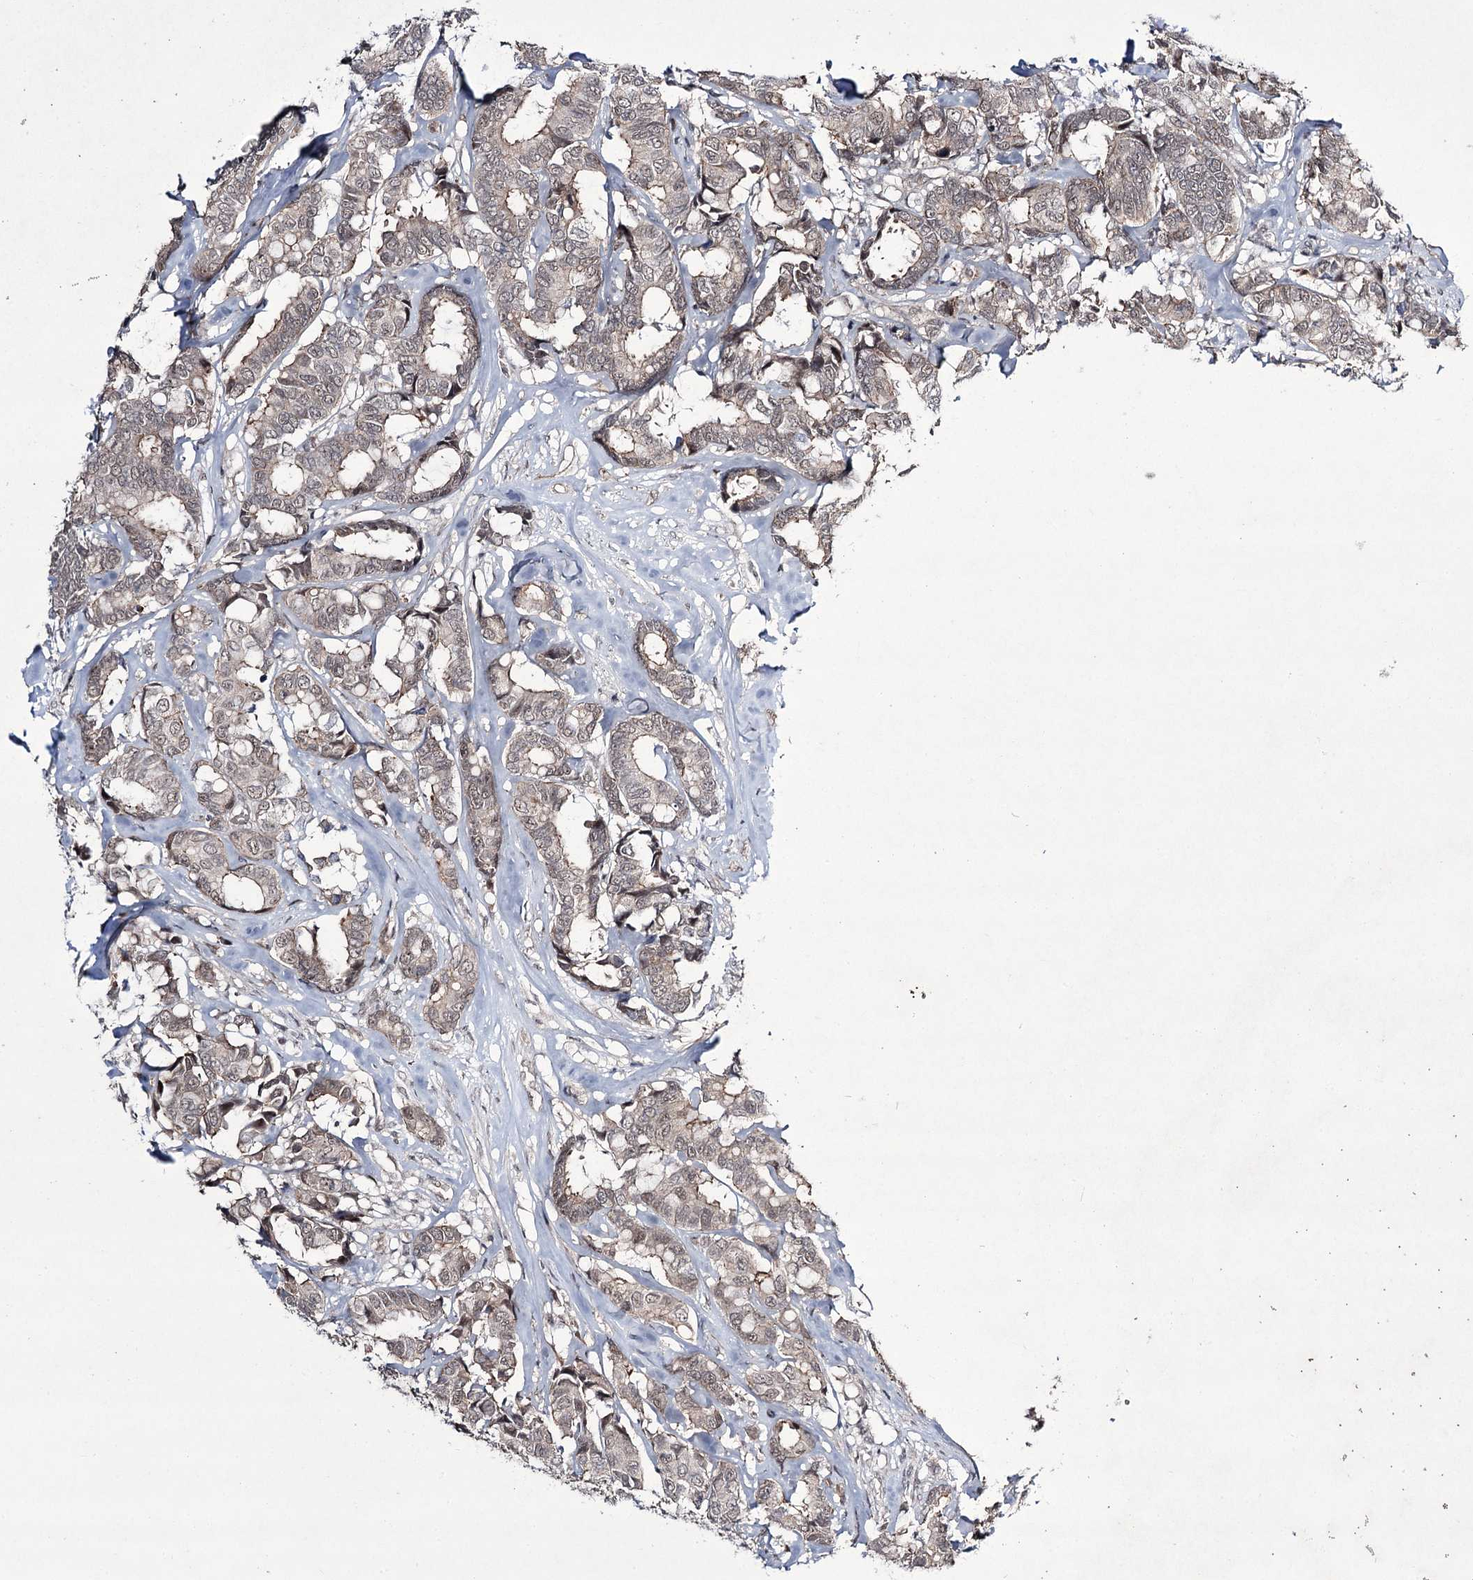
{"staining": {"intensity": "weak", "quantity": "25%-75%", "location": "nuclear"}, "tissue": "breast cancer", "cell_type": "Tumor cells", "image_type": "cancer", "snomed": [{"axis": "morphology", "description": "Duct carcinoma"}, {"axis": "topography", "description": "Breast"}], "caption": "Tumor cells demonstrate low levels of weak nuclear staining in approximately 25%-75% of cells in invasive ductal carcinoma (breast).", "gene": "HOXC11", "patient": {"sex": "female", "age": 87}}